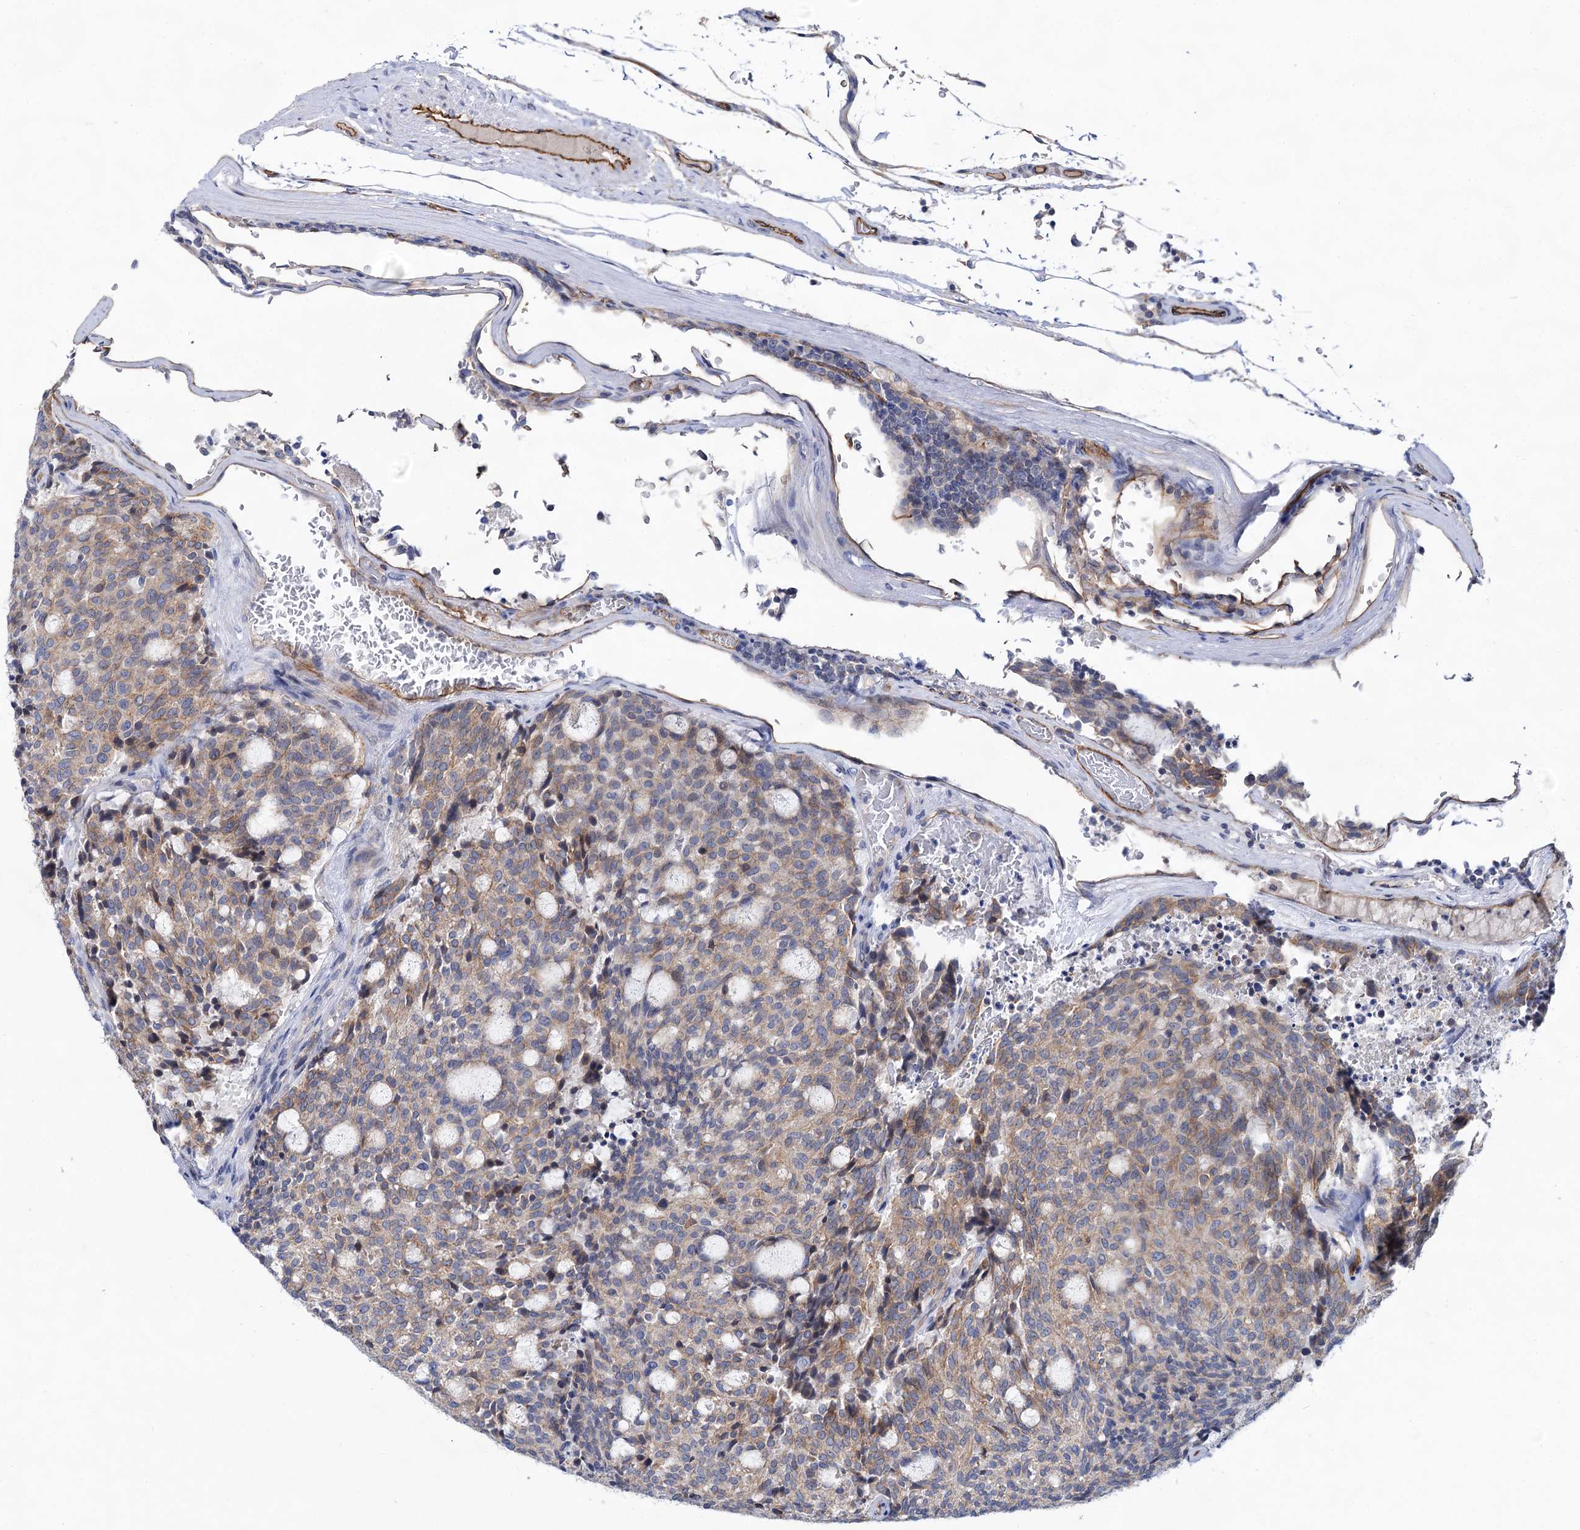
{"staining": {"intensity": "weak", "quantity": ">75%", "location": "cytoplasmic/membranous"}, "tissue": "carcinoid", "cell_type": "Tumor cells", "image_type": "cancer", "snomed": [{"axis": "morphology", "description": "Carcinoid, malignant, NOS"}, {"axis": "topography", "description": "Pancreas"}], "caption": "DAB (3,3'-diaminobenzidine) immunohistochemical staining of human carcinoid displays weak cytoplasmic/membranous protein expression in approximately >75% of tumor cells. (Stains: DAB (3,3'-diaminobenzidine) in brown, nuclei in blue, Microscopy: brightfield microscopy at high magnification).", "gene": "ABLIM1", "patient": {"sex": "female", "age": 54}}